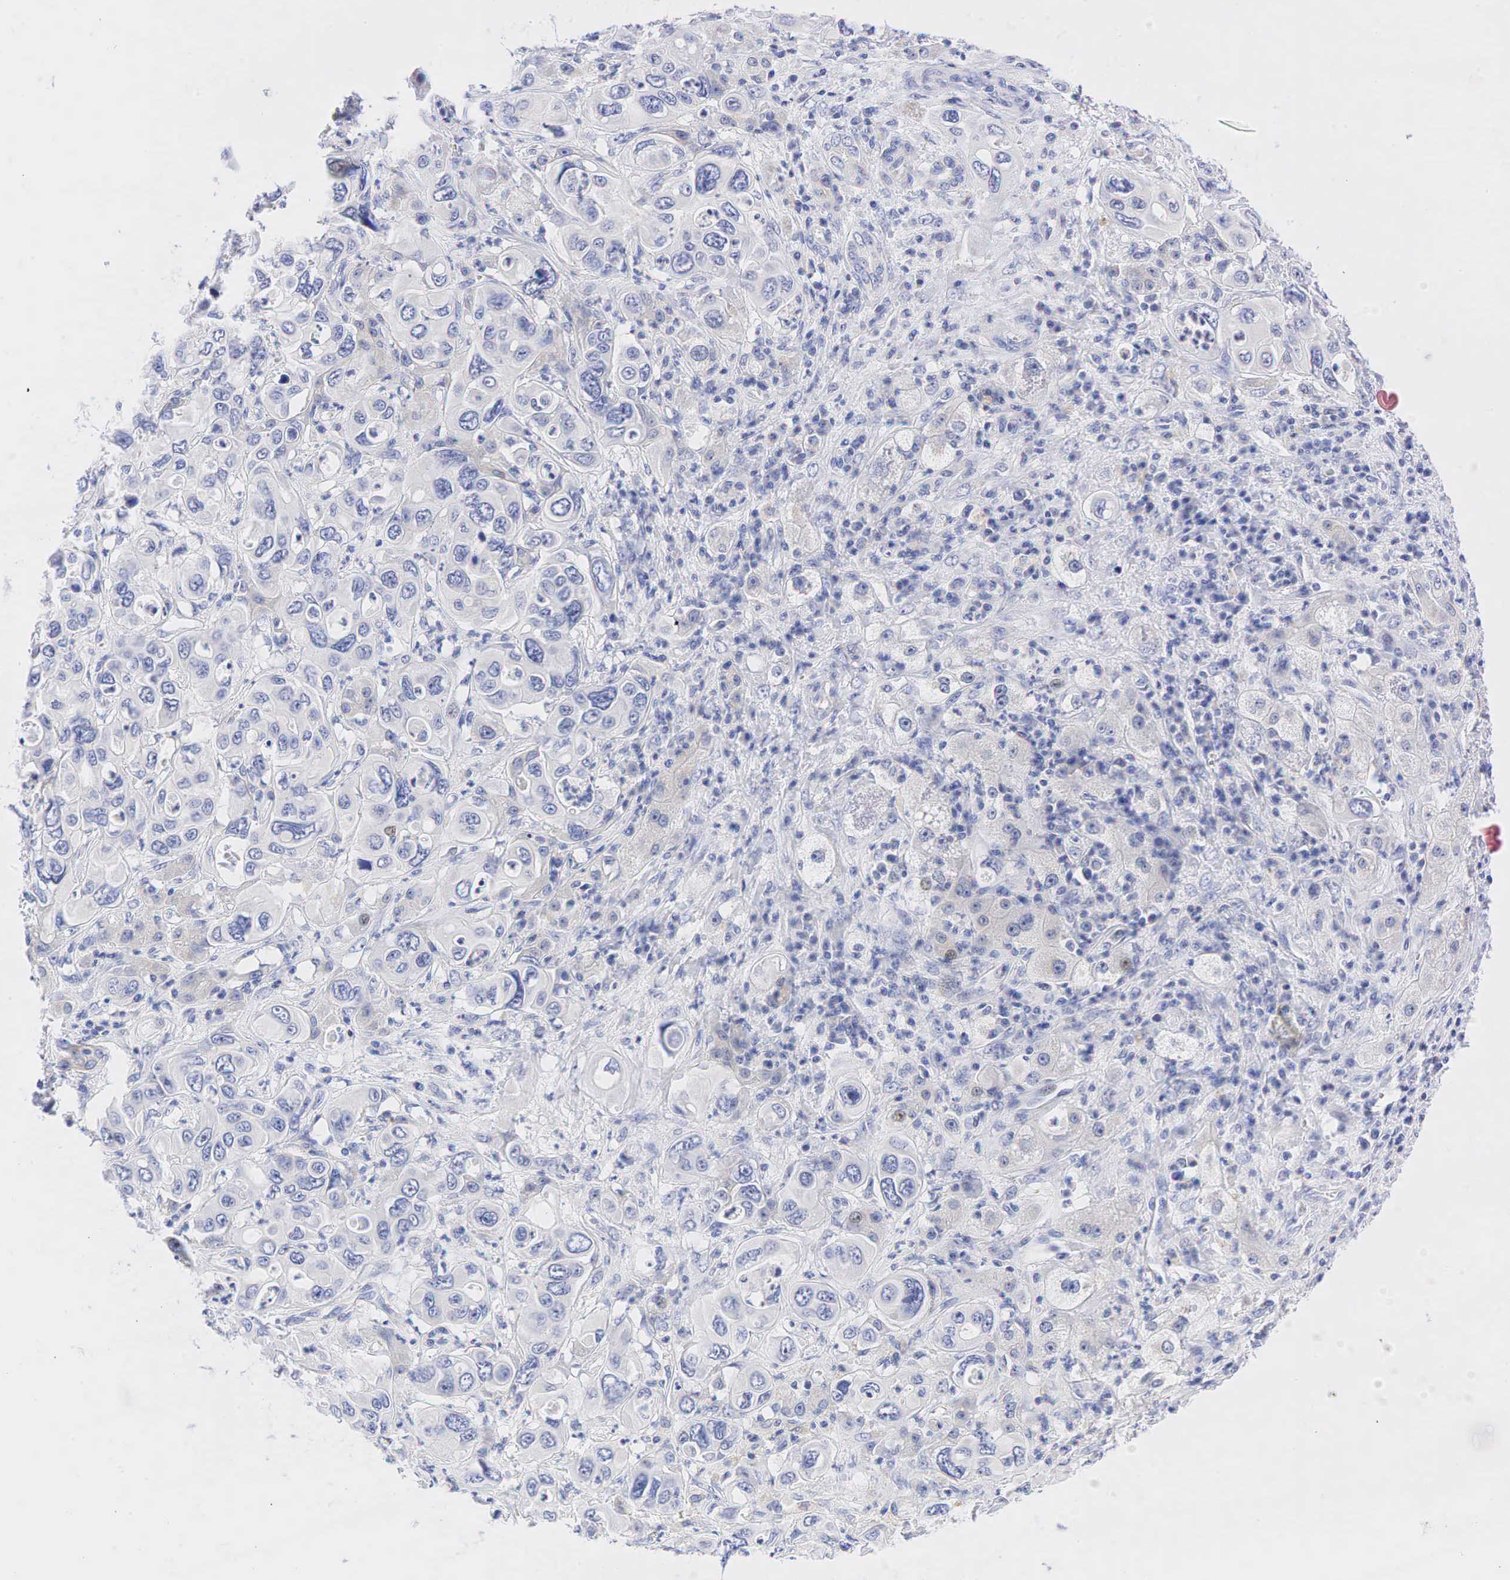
{"staining": {"intensity": "negative", "quantity": "none", "location": "none"}, "tissue": "liver cancer", "cell_type": "Tumor cells", "image_type": "cancer", "snomed": [{"axis": "morphology", "description": "Cholangiocarcinoma"}, {"axis": "topography", "description": "Liver"}], "caption": "This micrograph is of liver cancer stained with IHC to label a protein in brown with the nuclei are counter-stained blue. There is no expression in tumor cells.", "gene": "AR", "patient": {"sex": "female", "age": 79}}